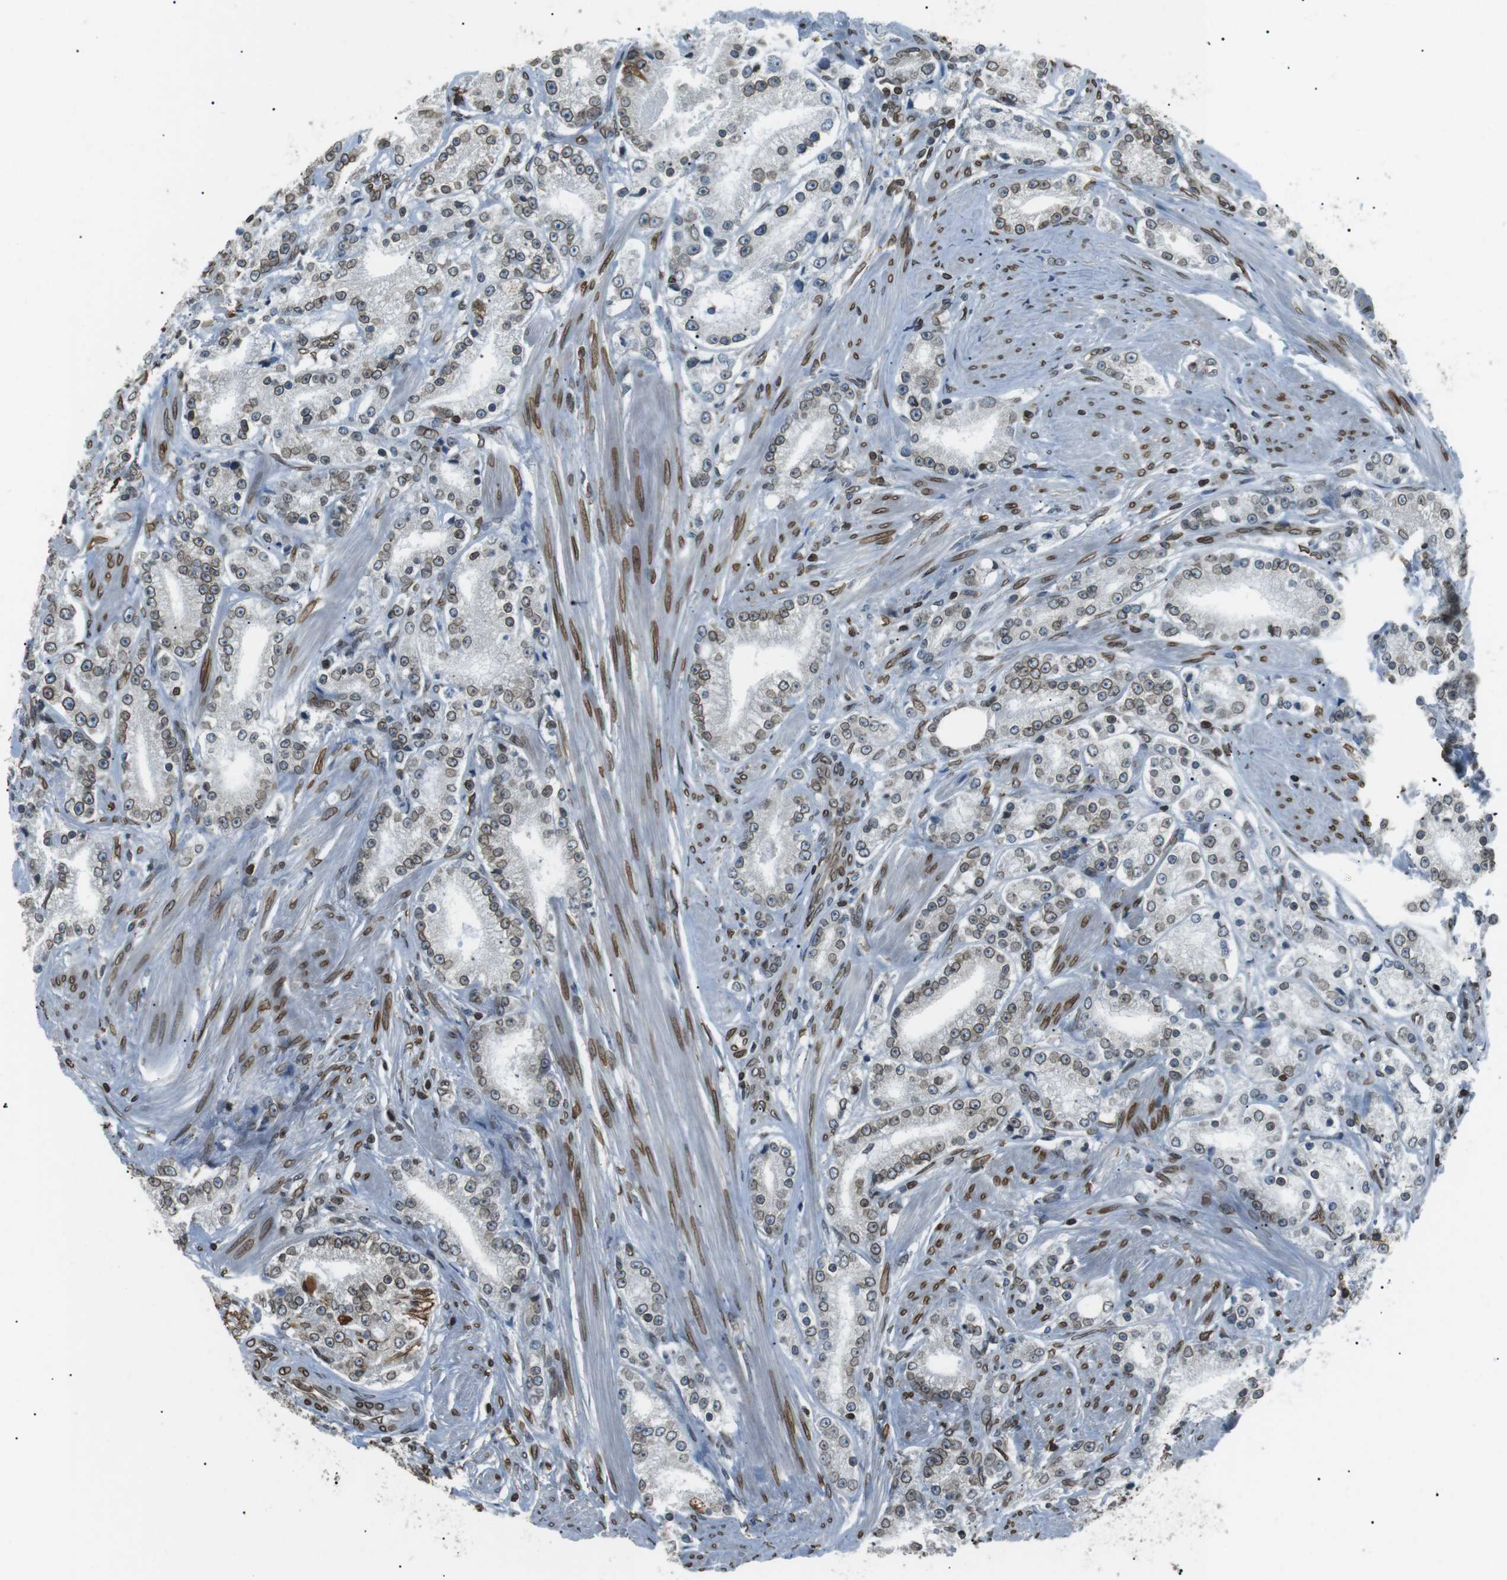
{"staining": {"intensity": "moderate", "quantity": "25%-75%", "location": "cytoplasmic/membranous,nuclear"}, "tissue": "prostate cancer", "cell_type": "Tumor cells", "image_type": "cancer", "snomed": [{"axis": "morphology", "description": "Adenocarcinoma, Low grade"}, {"axis": "topography", "description": "Prostate"}], "caption": "Human prostate adenocarcinoma (low-grade) stained with a protein marker displays moderate staining in tumor cells.", "gene": "TMX4", "patient": {"sex": "male", "age": 63}}